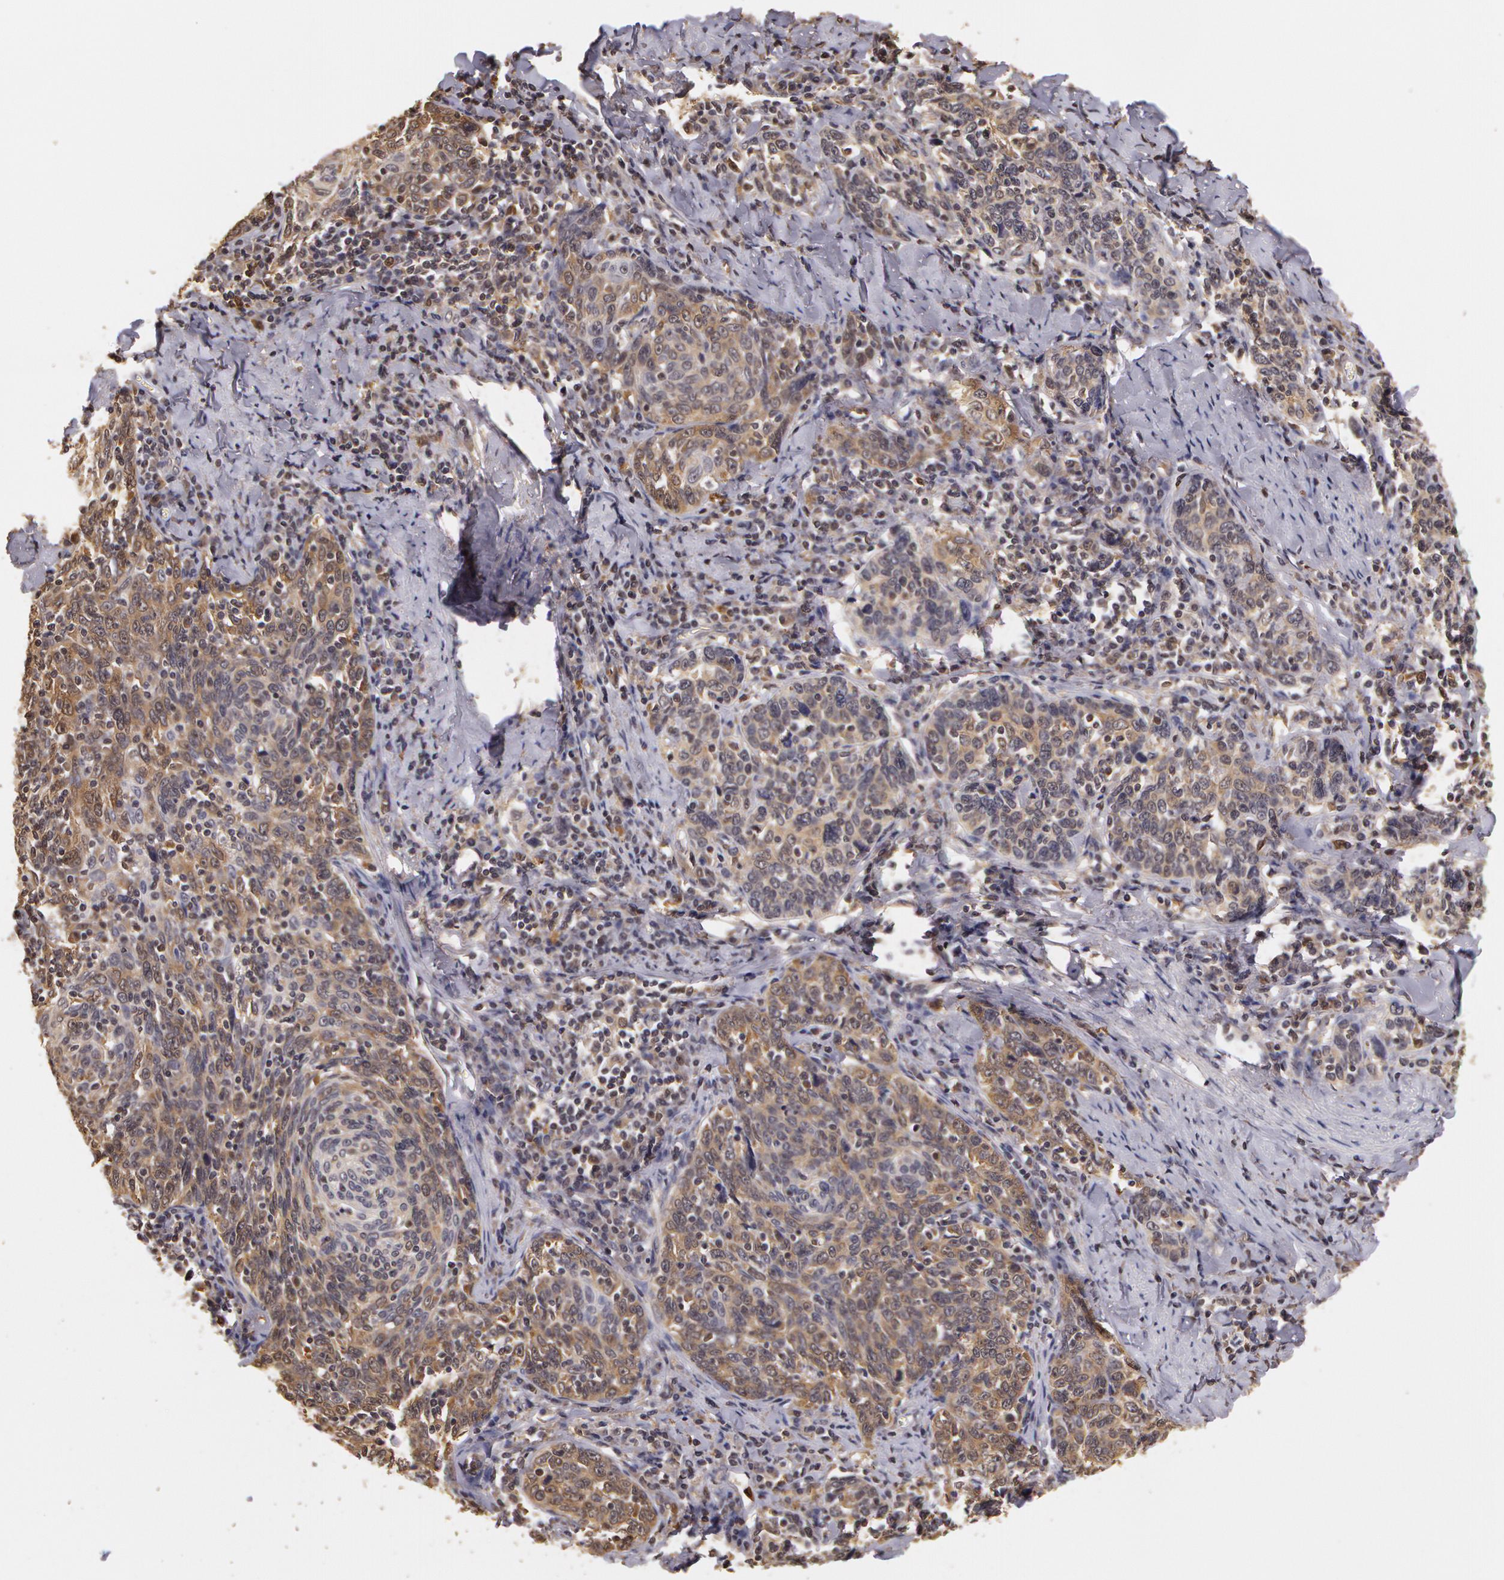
{"staining": {"intensity": "weak", "quantity": "<25%", "location": "cytoplasmic/membranous"}, "tissue": "cervical cancer", "cell_type": "Tumor cells", "image_type": "cancer", "snomed": [{"axis": "morphology", "description": "Squamous cell carcinoma, NOS"}, {"axis": "topography", "description": "Cervix"}], "caption": "Tumor cells are negative for brown protein staining in cervical cancer.", "gene": "AHSA1", "patient": {"sex": "female", "age": 41}}